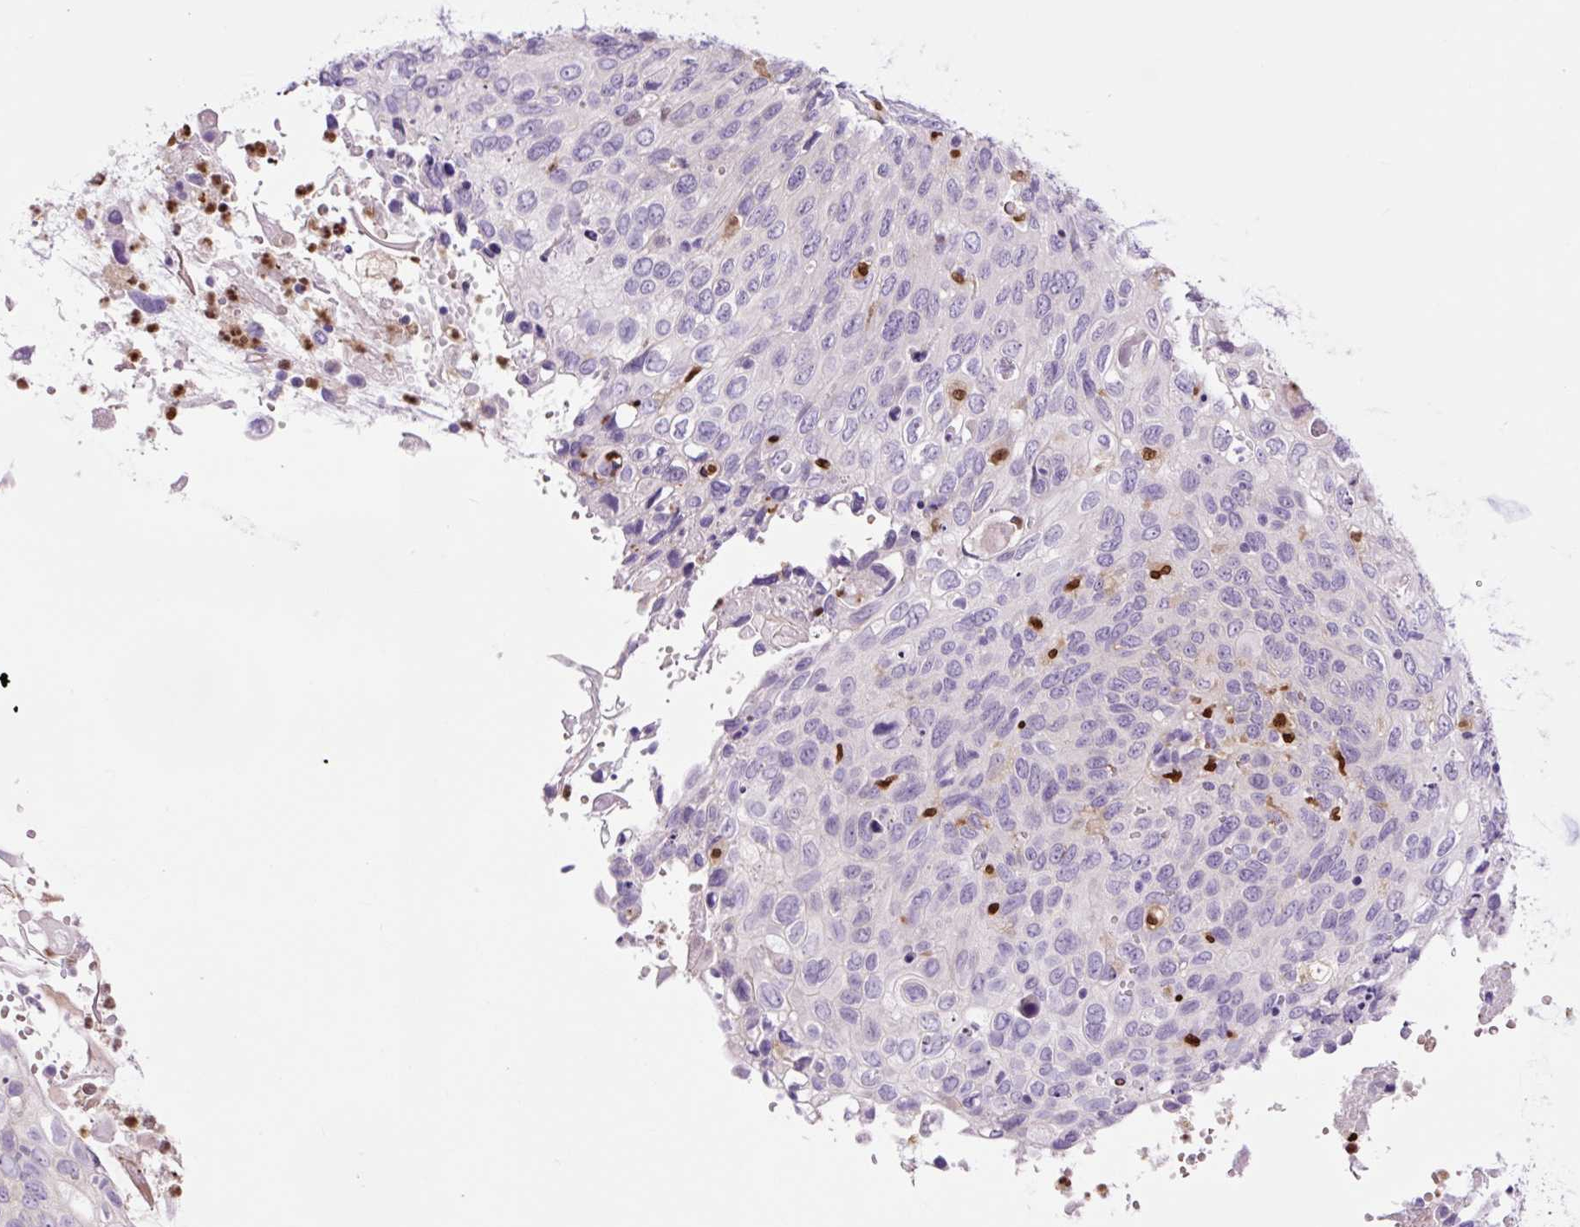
{"staining": {"intensity": "negative", "quantity": "none", "location": "none"}, "tissue": "cervical cancer", "cell_type": "Tumor cells", "image_type": "cancer", "snomed": [{"axis": "morphology", "description": "Squamous cell carcinoma, NOS"}, {"axis": "topography", "description": "Cervix"}], "caption": "DAB (3,3'-diaminobenzidine) immunohistochemical staining of cervical cancer shows no significant expression in tumor cells. Brightfield microscopy of immunohistochemistry (IHC) stained with DAB (3,3'-diaminobenzidine) (brown) and hematoxylin (blue), captured at high magnification.", "gene": "SPI1", "patient": {"sex": "female", "age": 70}}